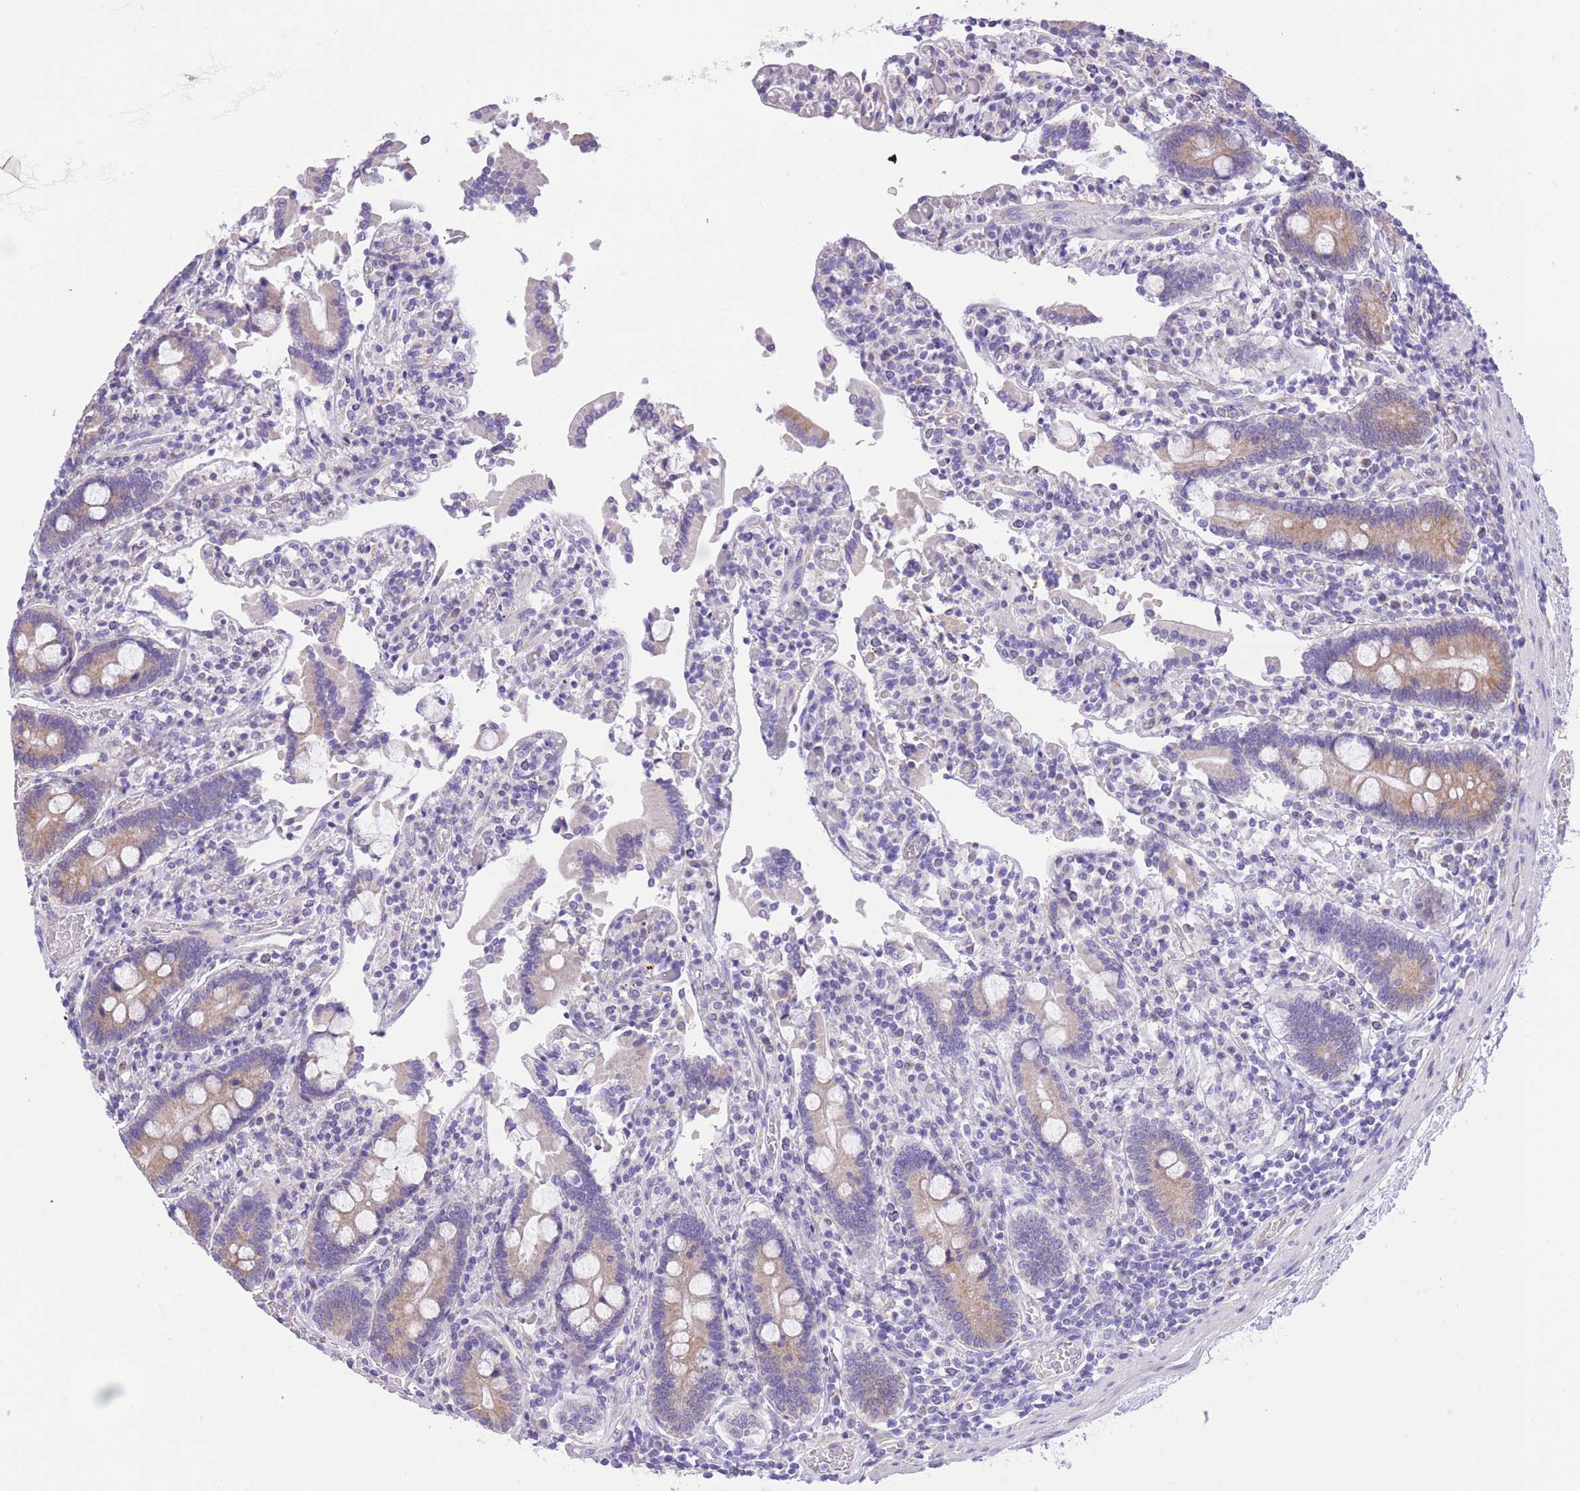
{"staining": {"intensity": "moderate", "quantity": "25%-75%", "location": "cytoplasmic/membranous"}, "tissue": "duodenum", "cell_type": "Glandular cells", "image_type": "normal", "snomed": [{"axis": "morphology", "description": "Normal tissue, NOS"}, {"axis": "topography", "description": "Duodenum"}], "caption": "Immunohistochemistry (IHC) micrograph of normal human duodenum stained for a protein (brown), which exhibits medium levels of moderate cytoplasmic/membranous staining in approximately 25%-75% of glandular cells.", "gene": "RHOU", "patient": {"sex": "male", "age": 55}}